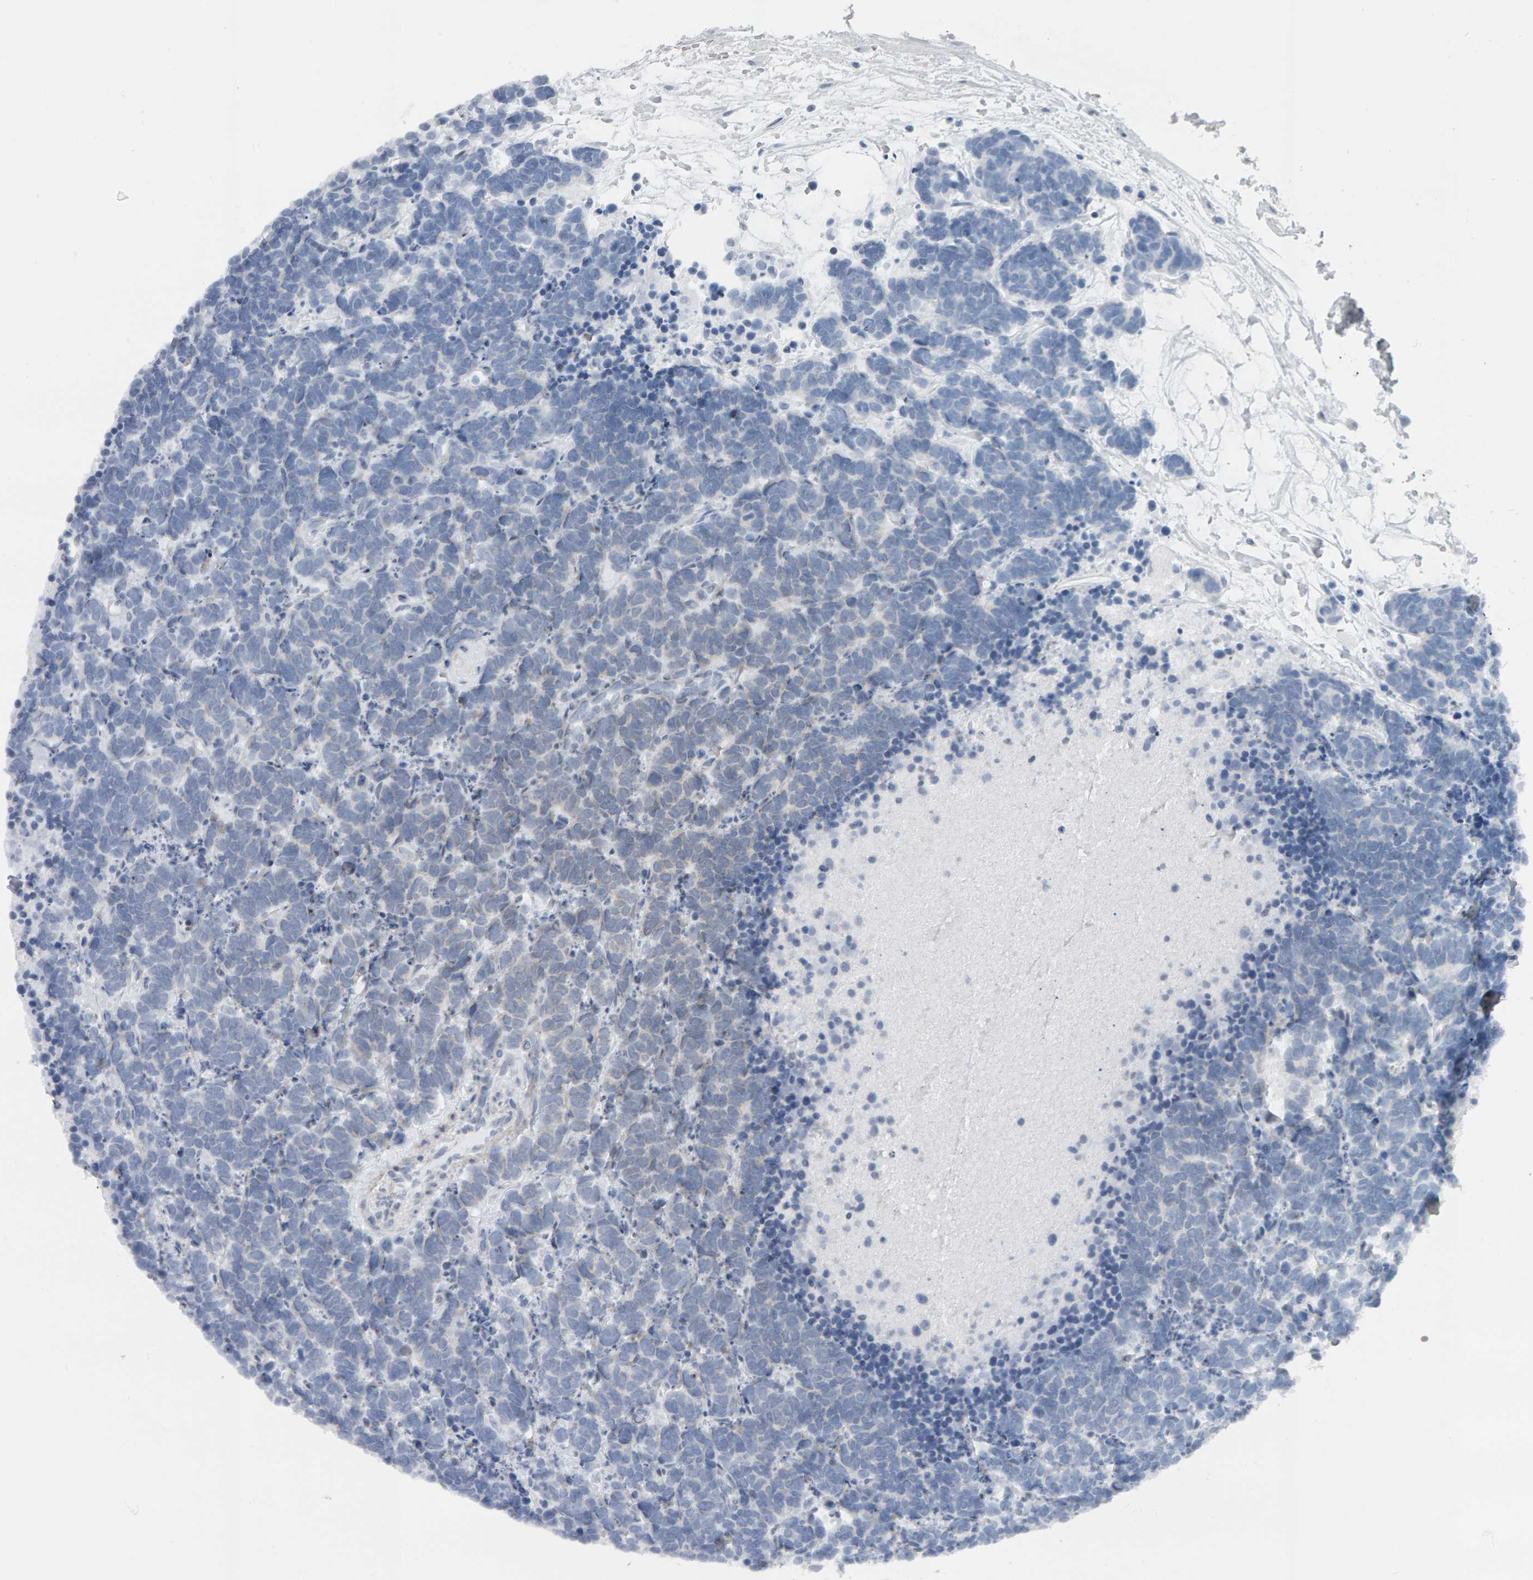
{"staining": {"intensity": "negative", "quantity": "none", "location": "none"}, "tissue": "carcinoid", "cell_type": "Tumor cells", "image_type": "cancer", "snomed": [{"axis": "morphology", "description": "Carcinoma, NOS"}, {"axis": "morphology", "description": "Carcinoid, malignant, NOS"}, {"axis": "topography", "description": "Urinary bladder"}], "caption": "Tumor cells show no significant staining in carcinoid.", "gene": "AFF4", "patient": {"sex": "male", "age": 57}}